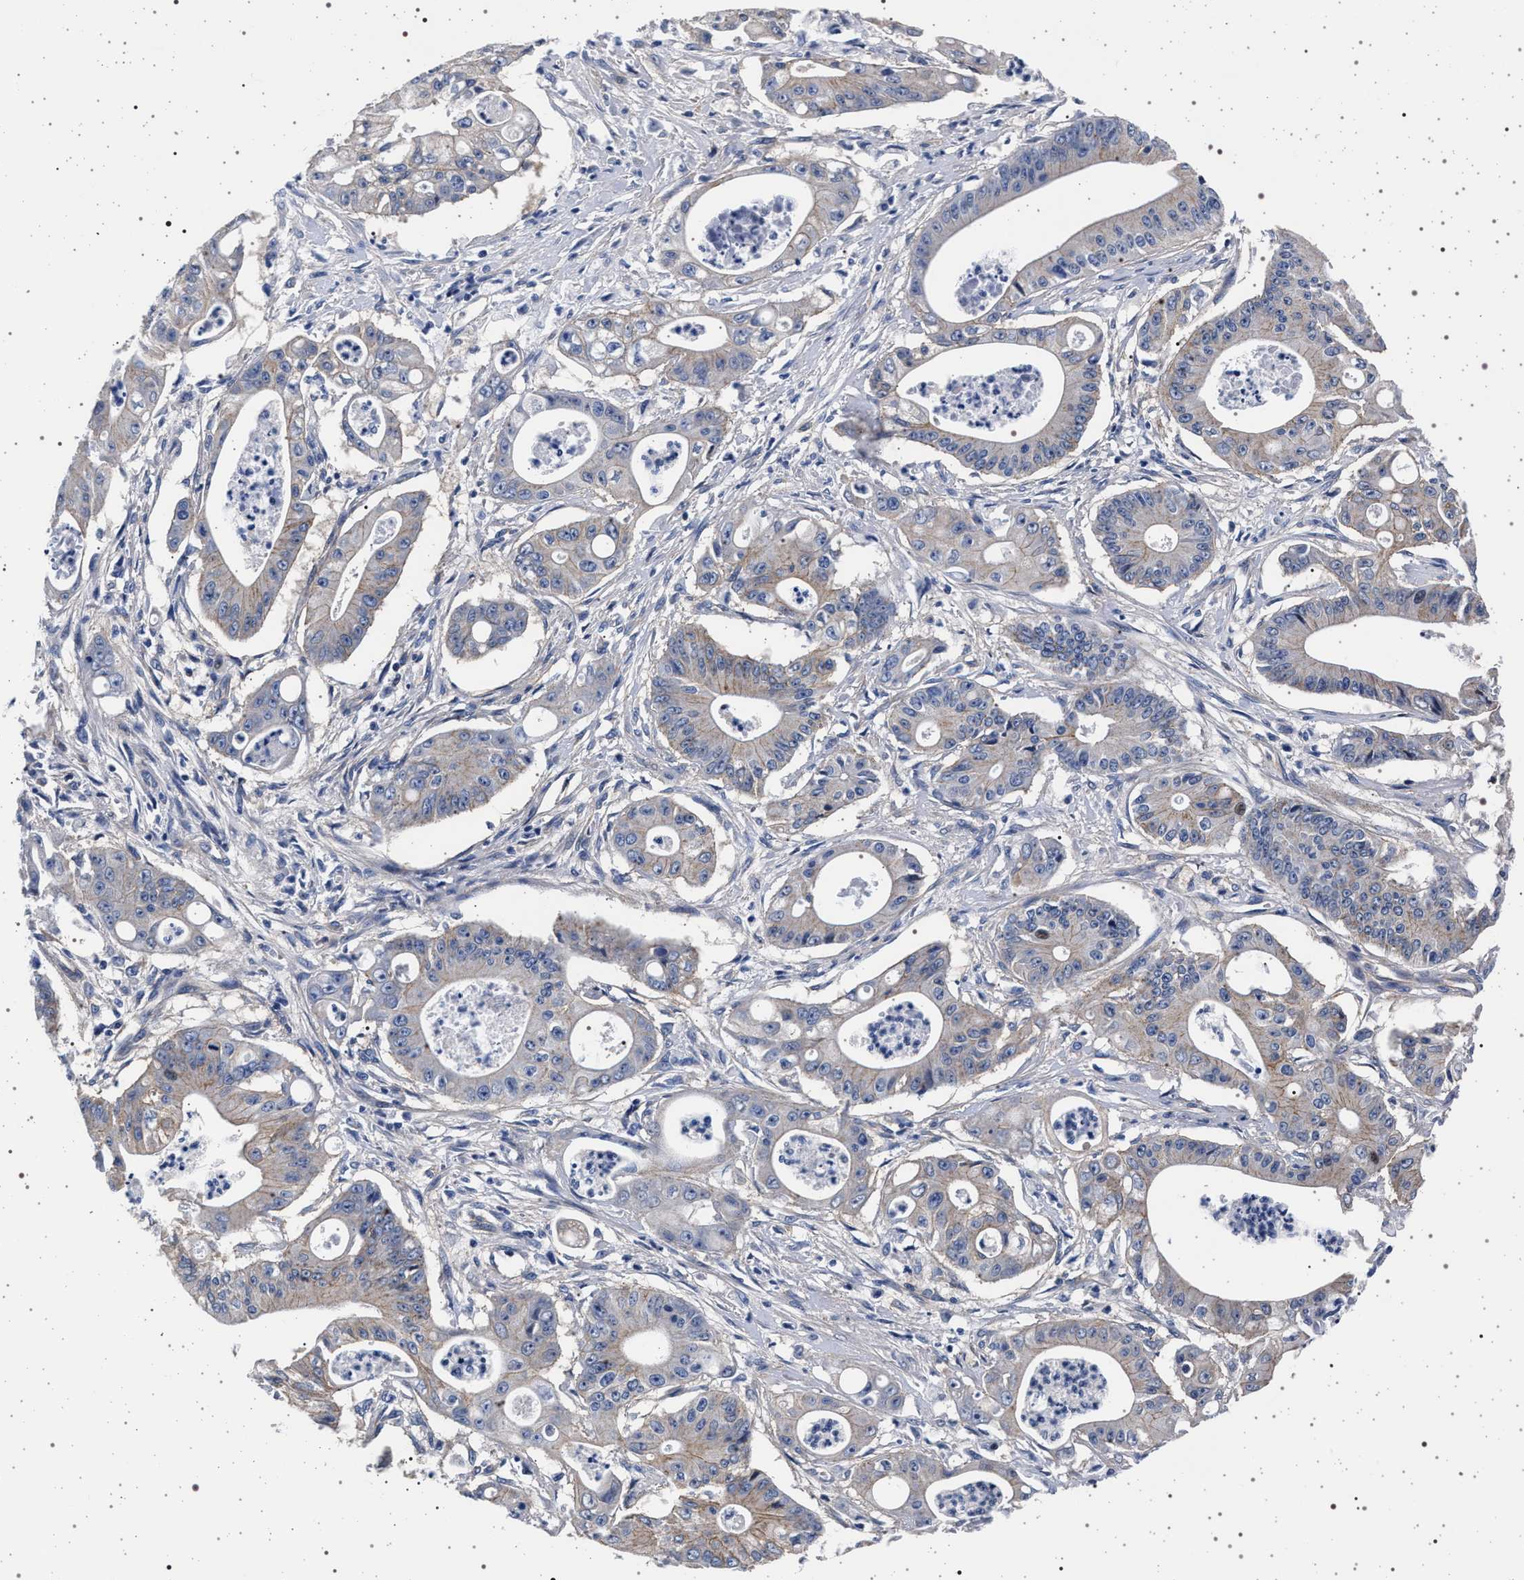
{"staining": {"intensity": "weak", "quantity": "<25%", "location": "cytoplasmic/membranous"}, "tissue": "pancreatic cancer", "cell_type": "Tumor cells", "image_type": "cancer", "snomed": [{"axis": "morphology", "description": "Normal tissue, NOS"}, {"axis": "topography", "description": "Lymph node"}], "caption": "Immunohistochemistry (IHC) image of human pancreatic cancer stained for a protein (brown), which reveals no positivity in tumor cells.", "gene": "SLC9A1", "patient": {"sex": "male", "age": 62}}